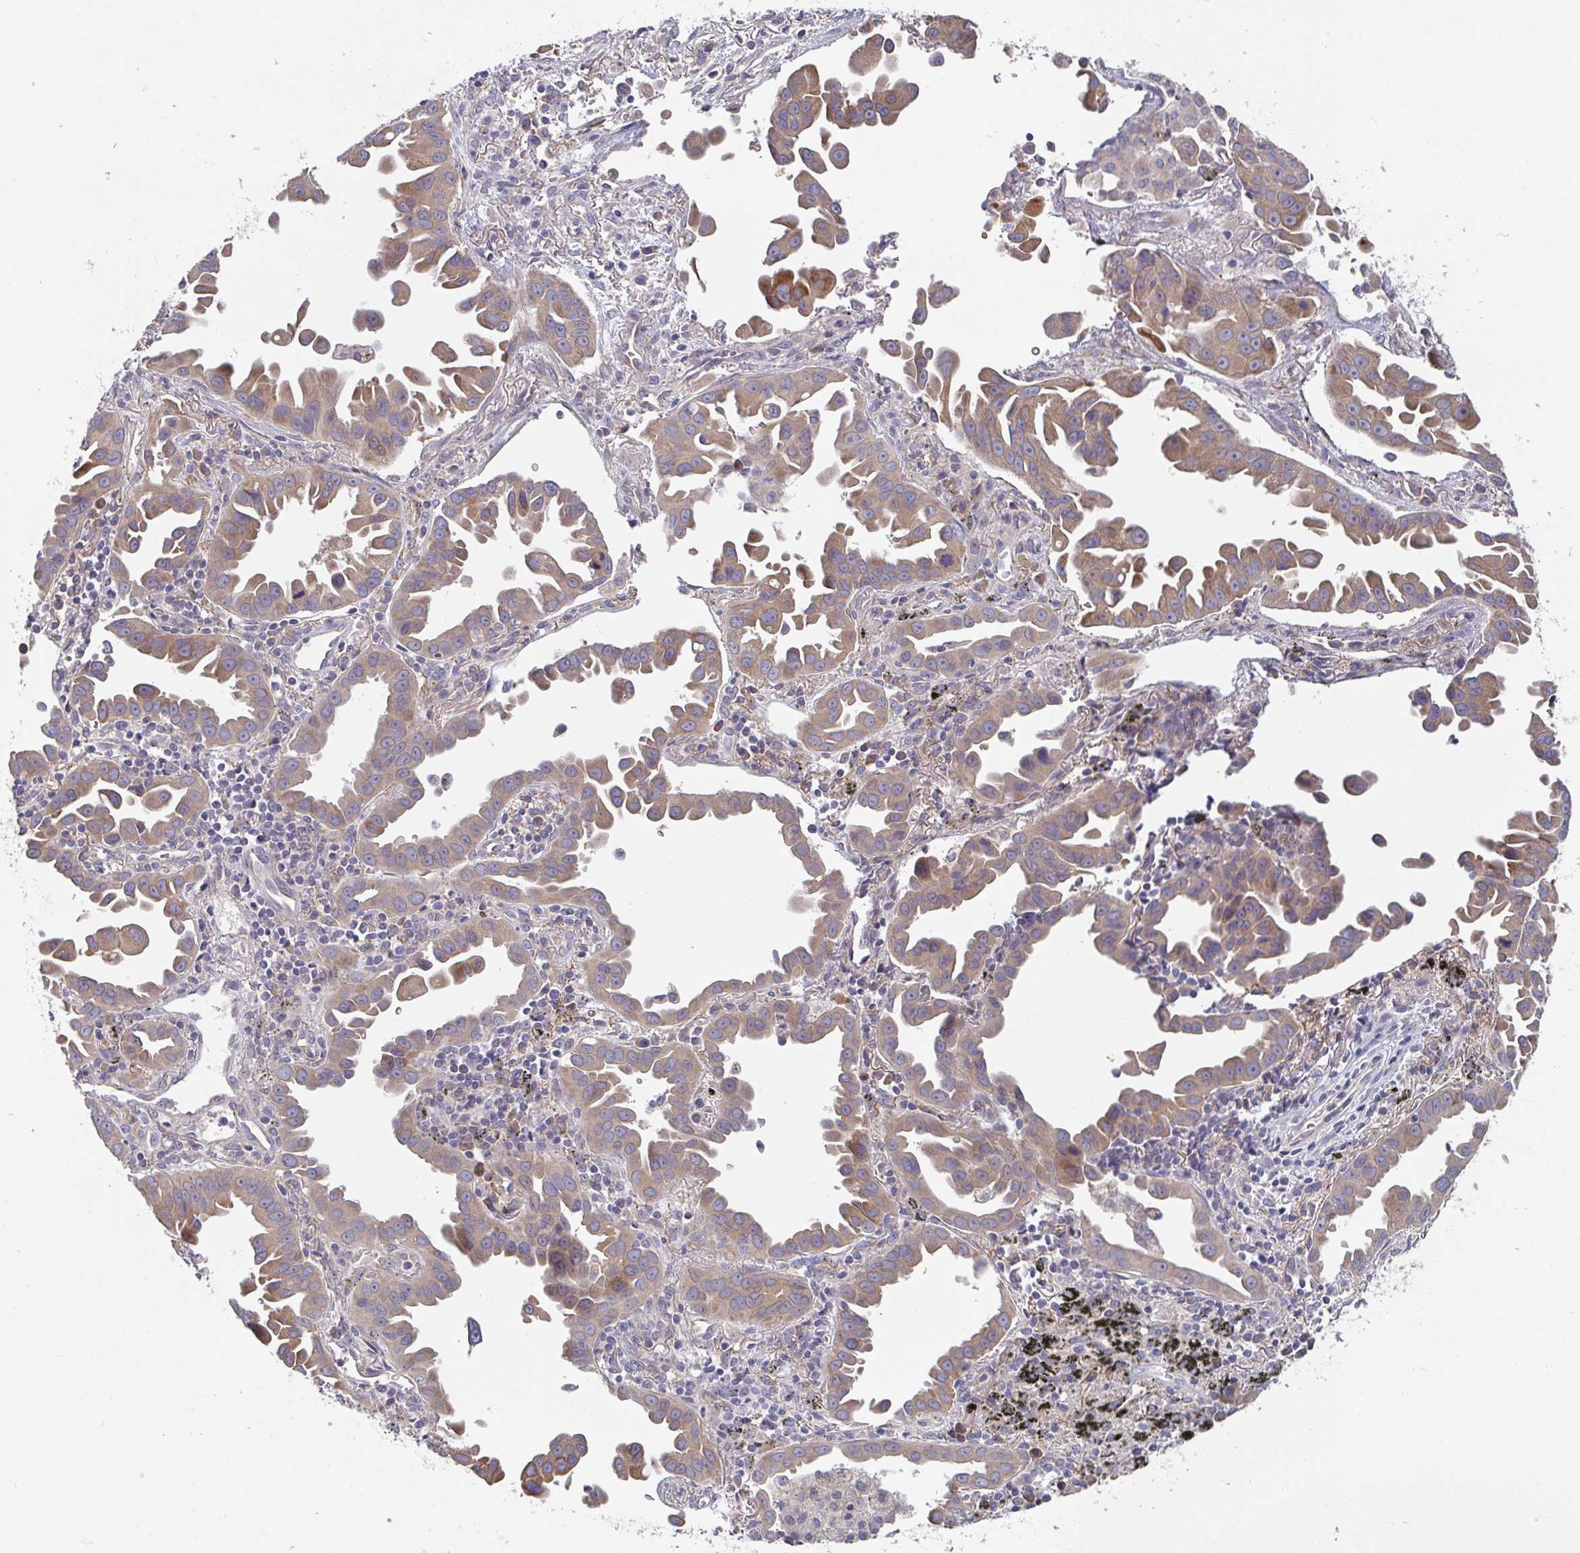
{"staining": {"intensity": "moderate", "quantity": "25%-75%", "location": "cytoplasmic/membranous"}, "tissue": "lung cancer", "cell_type": "Tumor cells", "image_type": "cancer", "snomed": [{"axis": "morphology", "description": "Adenocarcinoma, NOS"}, {"axis": "topography", "description": "Lung"}], "caption": "DAB immunohistochemical staining of human lung cancer (adenocarcinoma) reveals moderate cytoplasmic/membranous protein positivity in approximately 25%-75% of tumor cells.", "gene": "ELOVL1", "patient": {"sex": "male", "age": 68}}